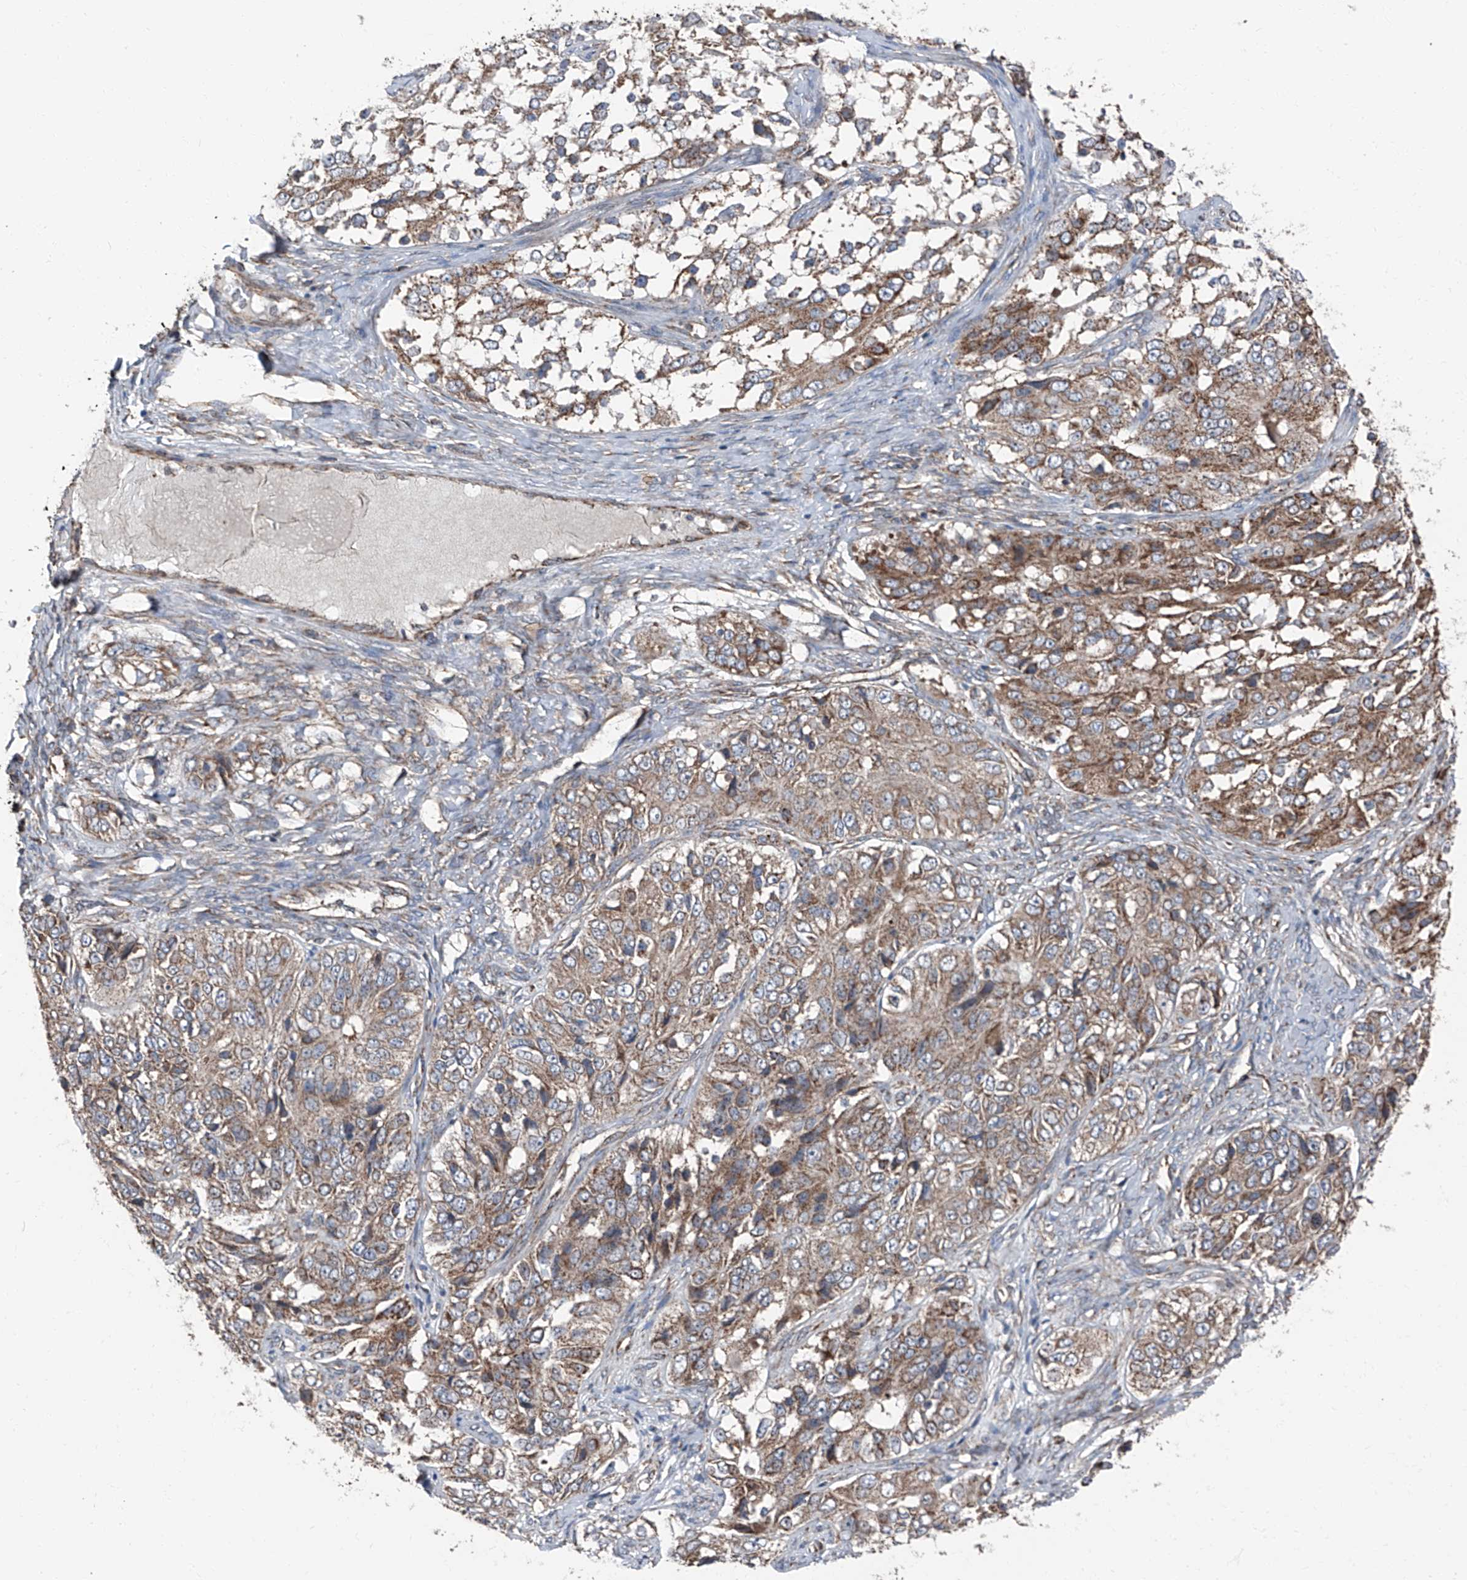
{"staining": {"intensity": "moderate", "quantity": ">75%", "location": "cytoplasmic/membranous"}, "tissue": "ovarian cancer", "cell_type": "Tumor cells", "image_type": "cancer", "snomed": [{"axis": "morphology", "description": "Carcinoma, endometroid"}, {"axis": "topography", "description": "Ovary"}], "caption": "Moderate cytoplasmic/membranous staining for a protein is identified in about >75% of tumor cells of ovarian cancer using immunohistochemistry (IHC).", "gene": "LIMK1", "patient": {"sex": "female", "age": 51}}